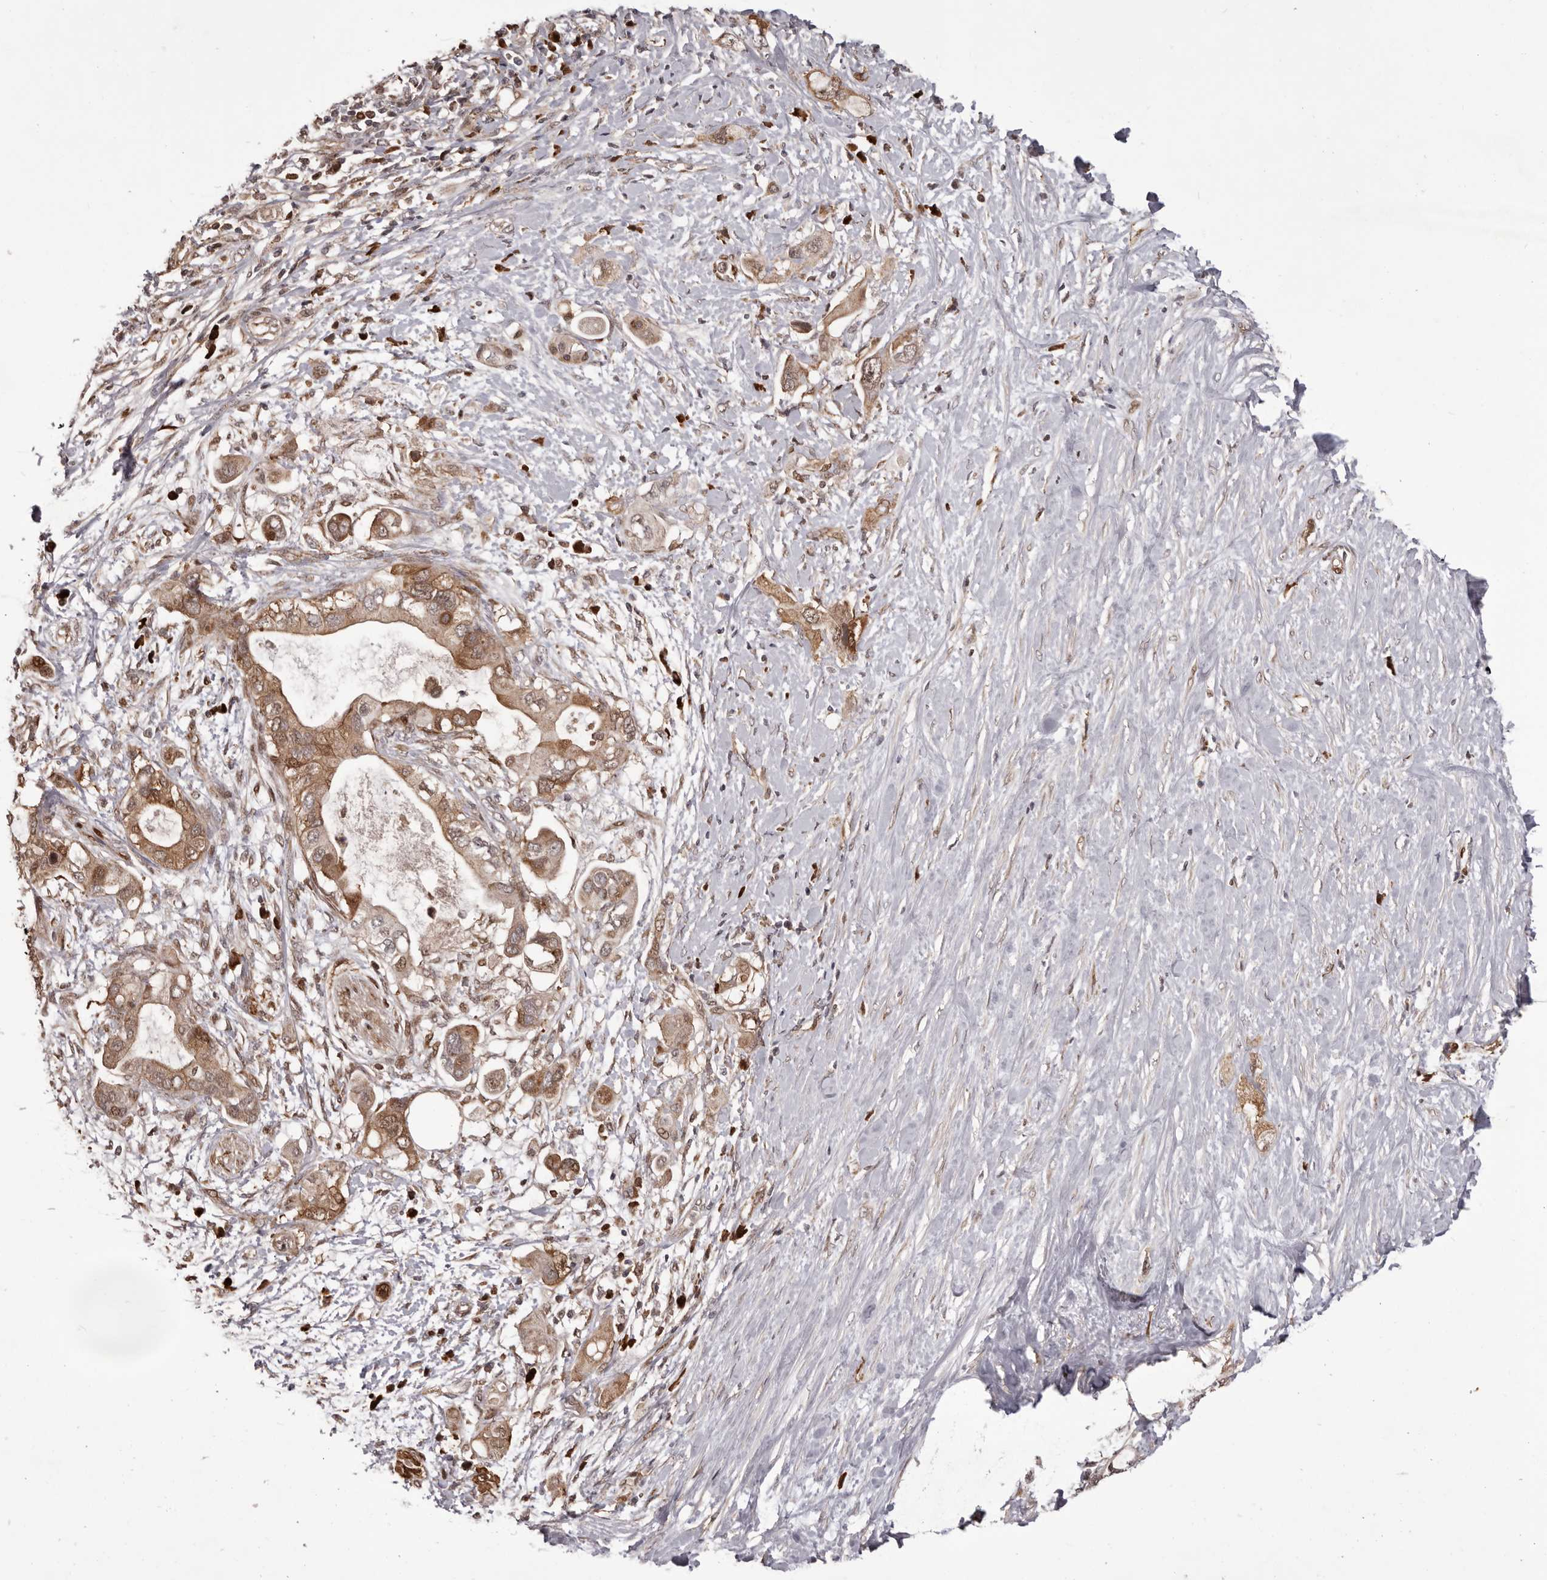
{"staining": {"intensity": "moderate", "quantity": ">75%", "location": "cytoplasmic/membranous"}, "tissue": "pancreatic cancer", "cell_type": "Tumor cells", "image_type": "cancer", "snomed": [{"axis": "morphology", "description": "Adenocarcinoma, NOS"}, {"axis": "topography", "description": "Pancreas"}], "caption": "About >75% of tumor cells in human adenocarcinoma (pancreatic) display moderate cytoplasmic/membranous protein positivity as visualized by brown immunohistochemical staining.", "gene": "GFOD1", "patient": {"sex": "female", "age": 56}}